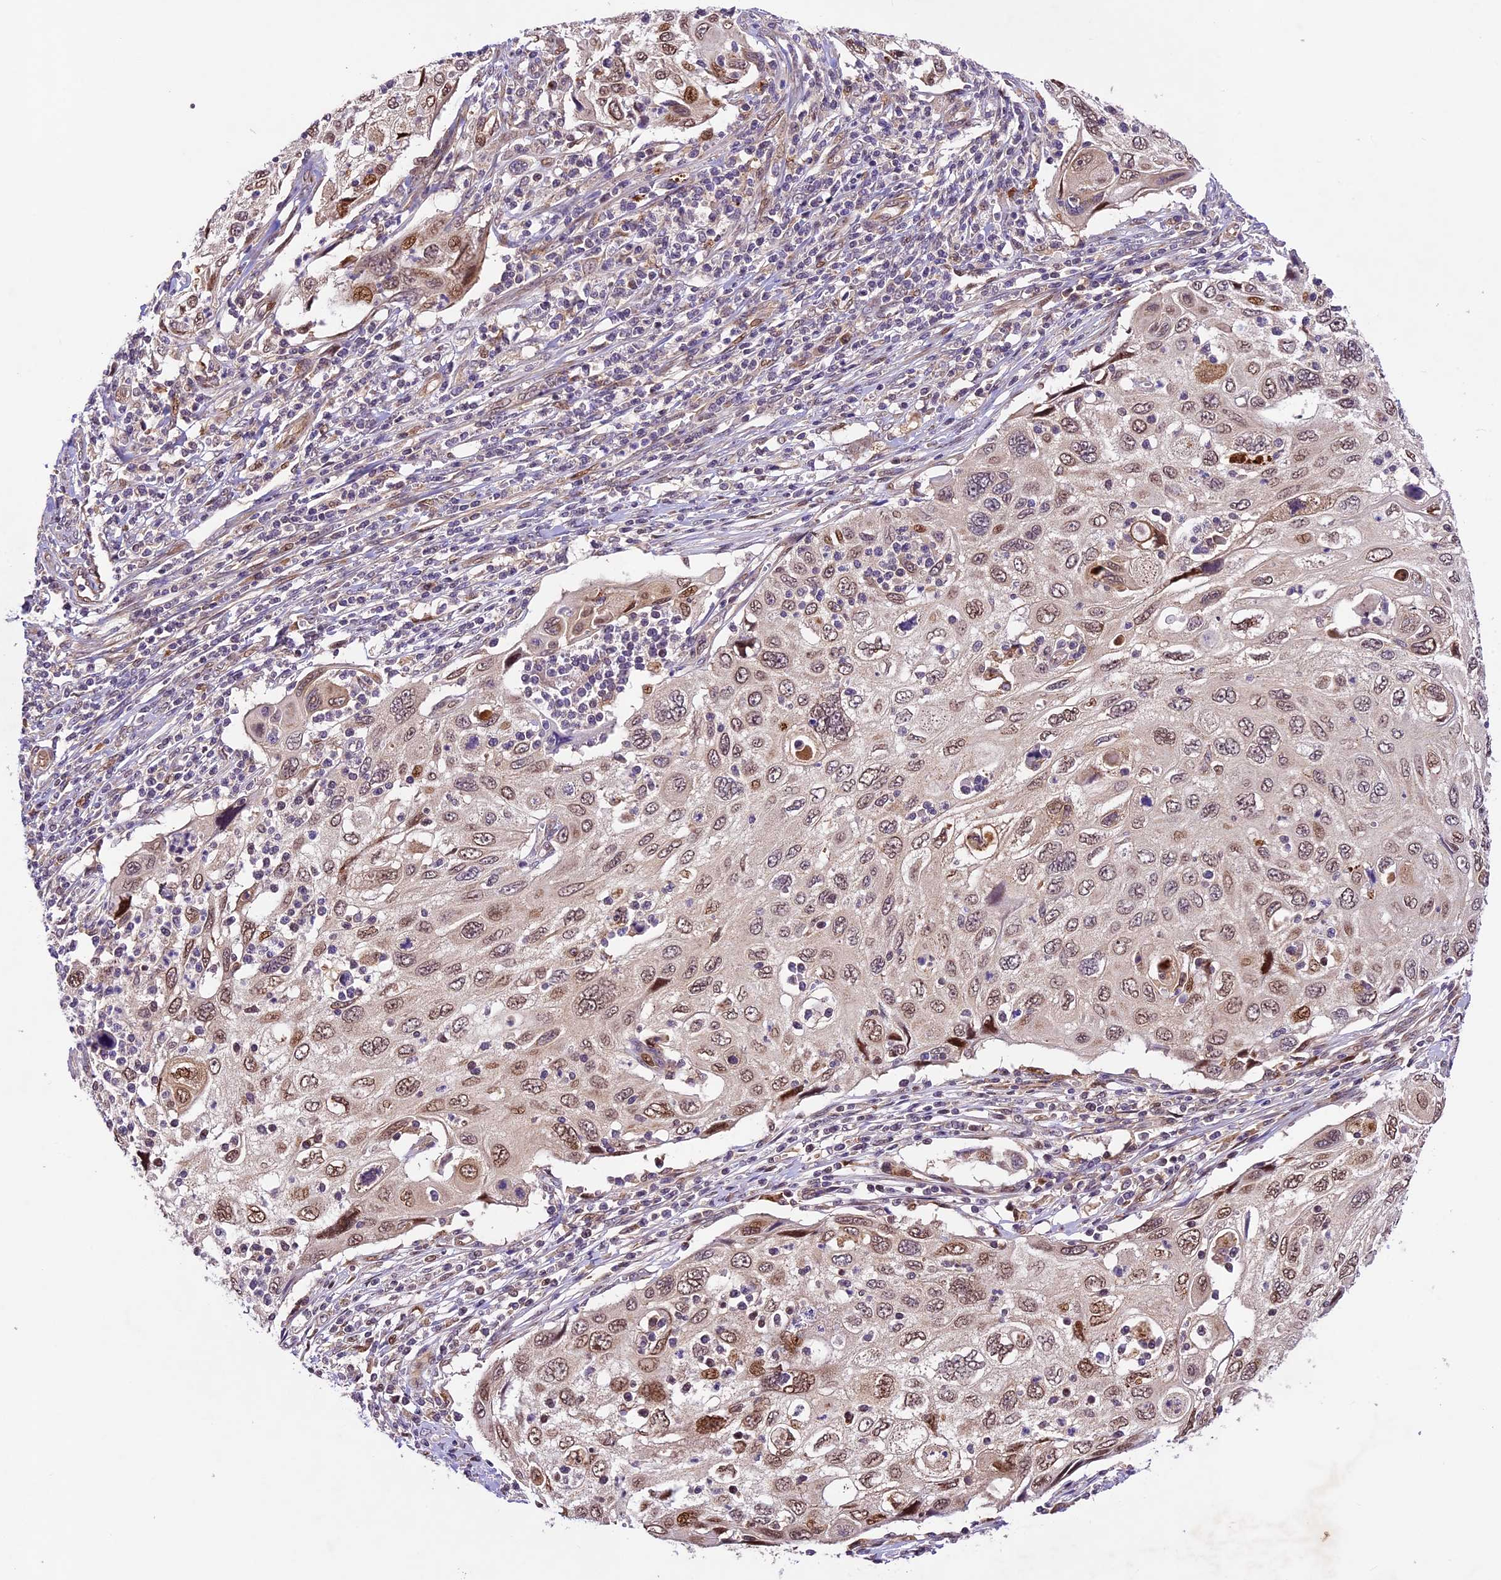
{"staining": {"intensity": "moderate", "quantity": "<25%", "location": "nuclear"}, "tissue": "cervical cancer", "cell_type": "Tumor cells", "image_type": "cancer", "snomed": [{"axis": "morphology", "description": "Squamous cell carcinoma, NOS"}, {"axis": "topography", "description": "Cervix"}], "caption": "Immunohistochemistry (IHC) staining of cervical squamous cell carcinoma, which exhibits low levels of moderate nuclear positivity in approximately <25% of tumor cells indicating moderate nuclear protein staining. The staining was performed using DAB (3,3'-diaminobenzidine) (brown) for protein detection and nuclei were counterstained in hematoxylin (blue).", "gene": "CCSER1", "patient": {"sex": "female", "age": 70}}